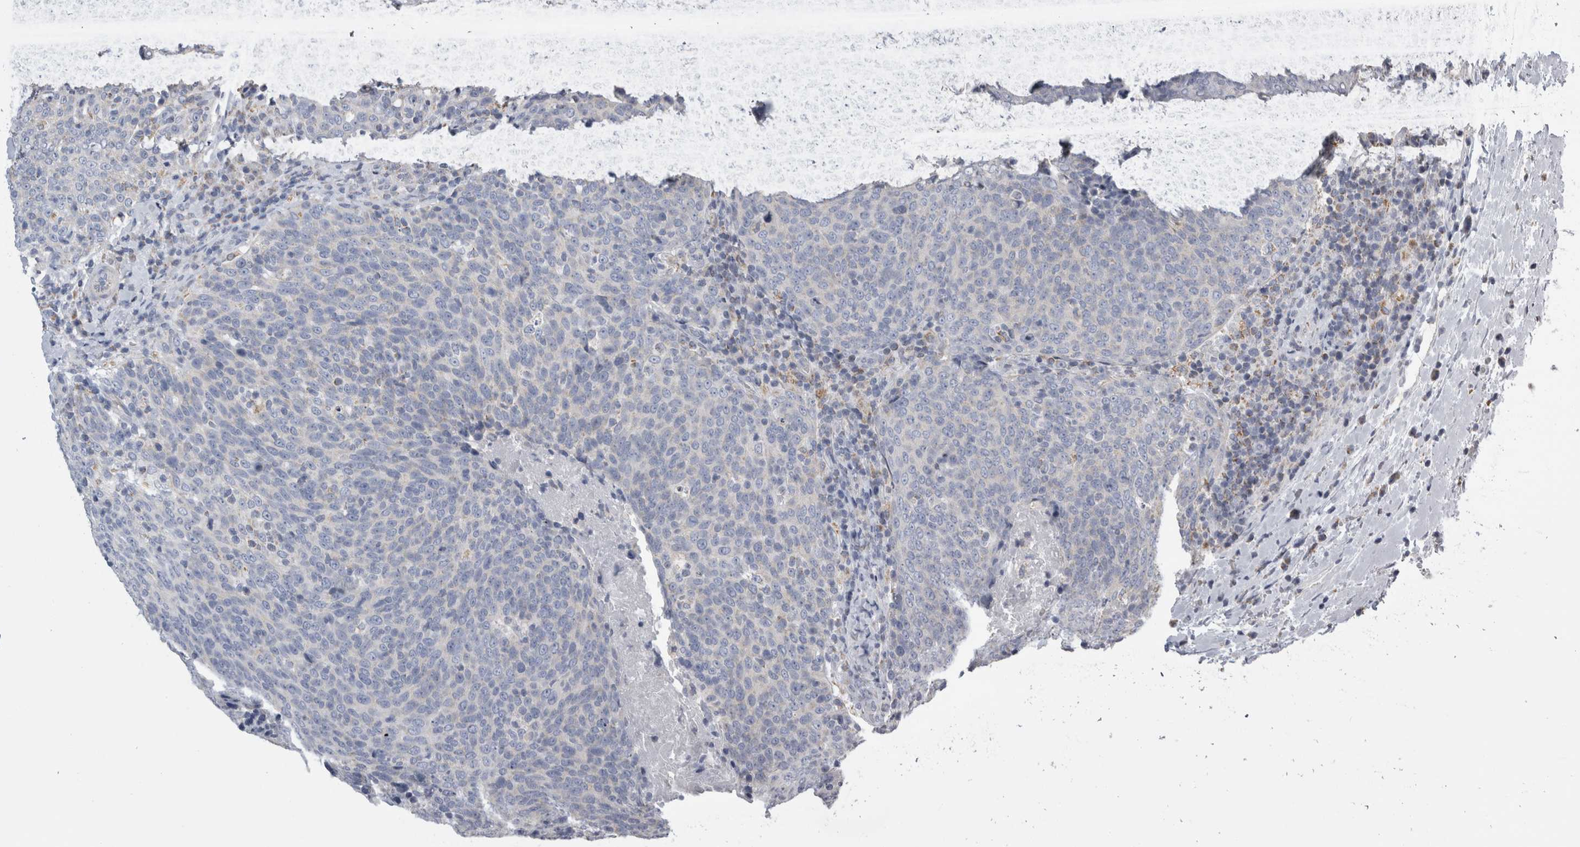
{"staining": {"intensity": "negative", "quantity": "none", "location": "none"}, "tissue": "head and neck cancer", "cell_type": "Tumor cells", "image_type": "cancer", "snomed": [{"axis": "morphology", "description": "Squamous cell carcinoma, NOS"}, {"axis": "morphology", "description": "Squamous cell carcinoma, metastatic, NOS"}, {"axis": "topography", "description": "Lymph node"}, {"axis": "topography", "description": "Head-Neck"}], "caption": "This is an IHC histopathology image of metastatic squamous cell carcinoma (head and neck). There is no staining in tumor cells.", "gene": "DHRS4", "patient": {"sex": "male", "age": 62}}